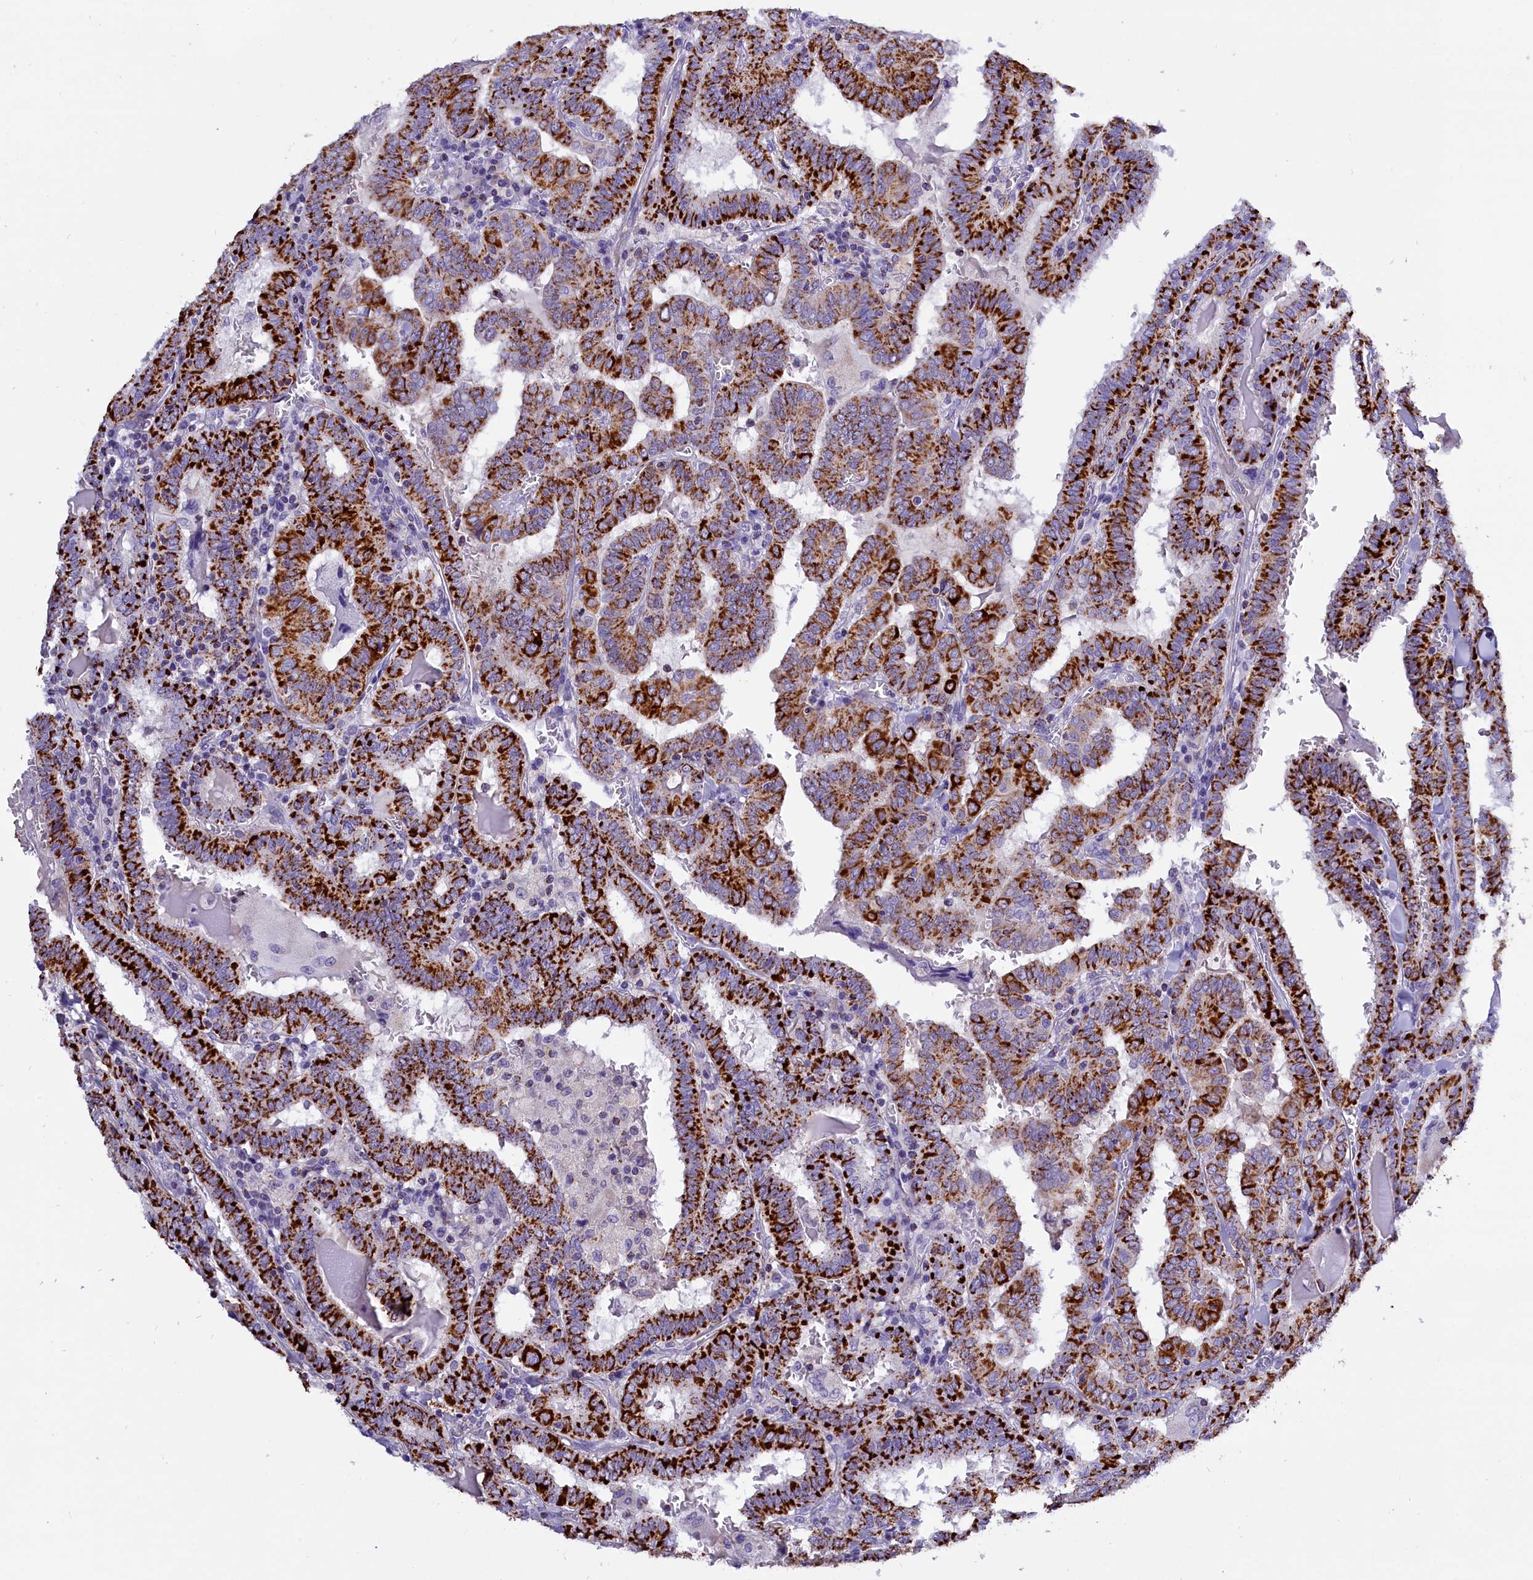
{"staining": {"intensity": "strong", "quantity": ">75%", "location": "cytoplasmic/membranous"}, "tissue": "thyroid cancer", "cell_type": "Tumor cells", "image_type": "cancer", "snomed": [{"axis": "morphology", "description": "Papillary adenocarcinoma, NOS"}, {"axis": "topography", "description": "Thyroid gland"}], "caption": "A high amount of strong cytoplasmic/membranous expression is present in approximately >75% of tumor cells in thyroid cancer (papillary adenocarcinoma) tissue.", "gene": "ABAT", "patient": {"sex": "female", "age": 72}}